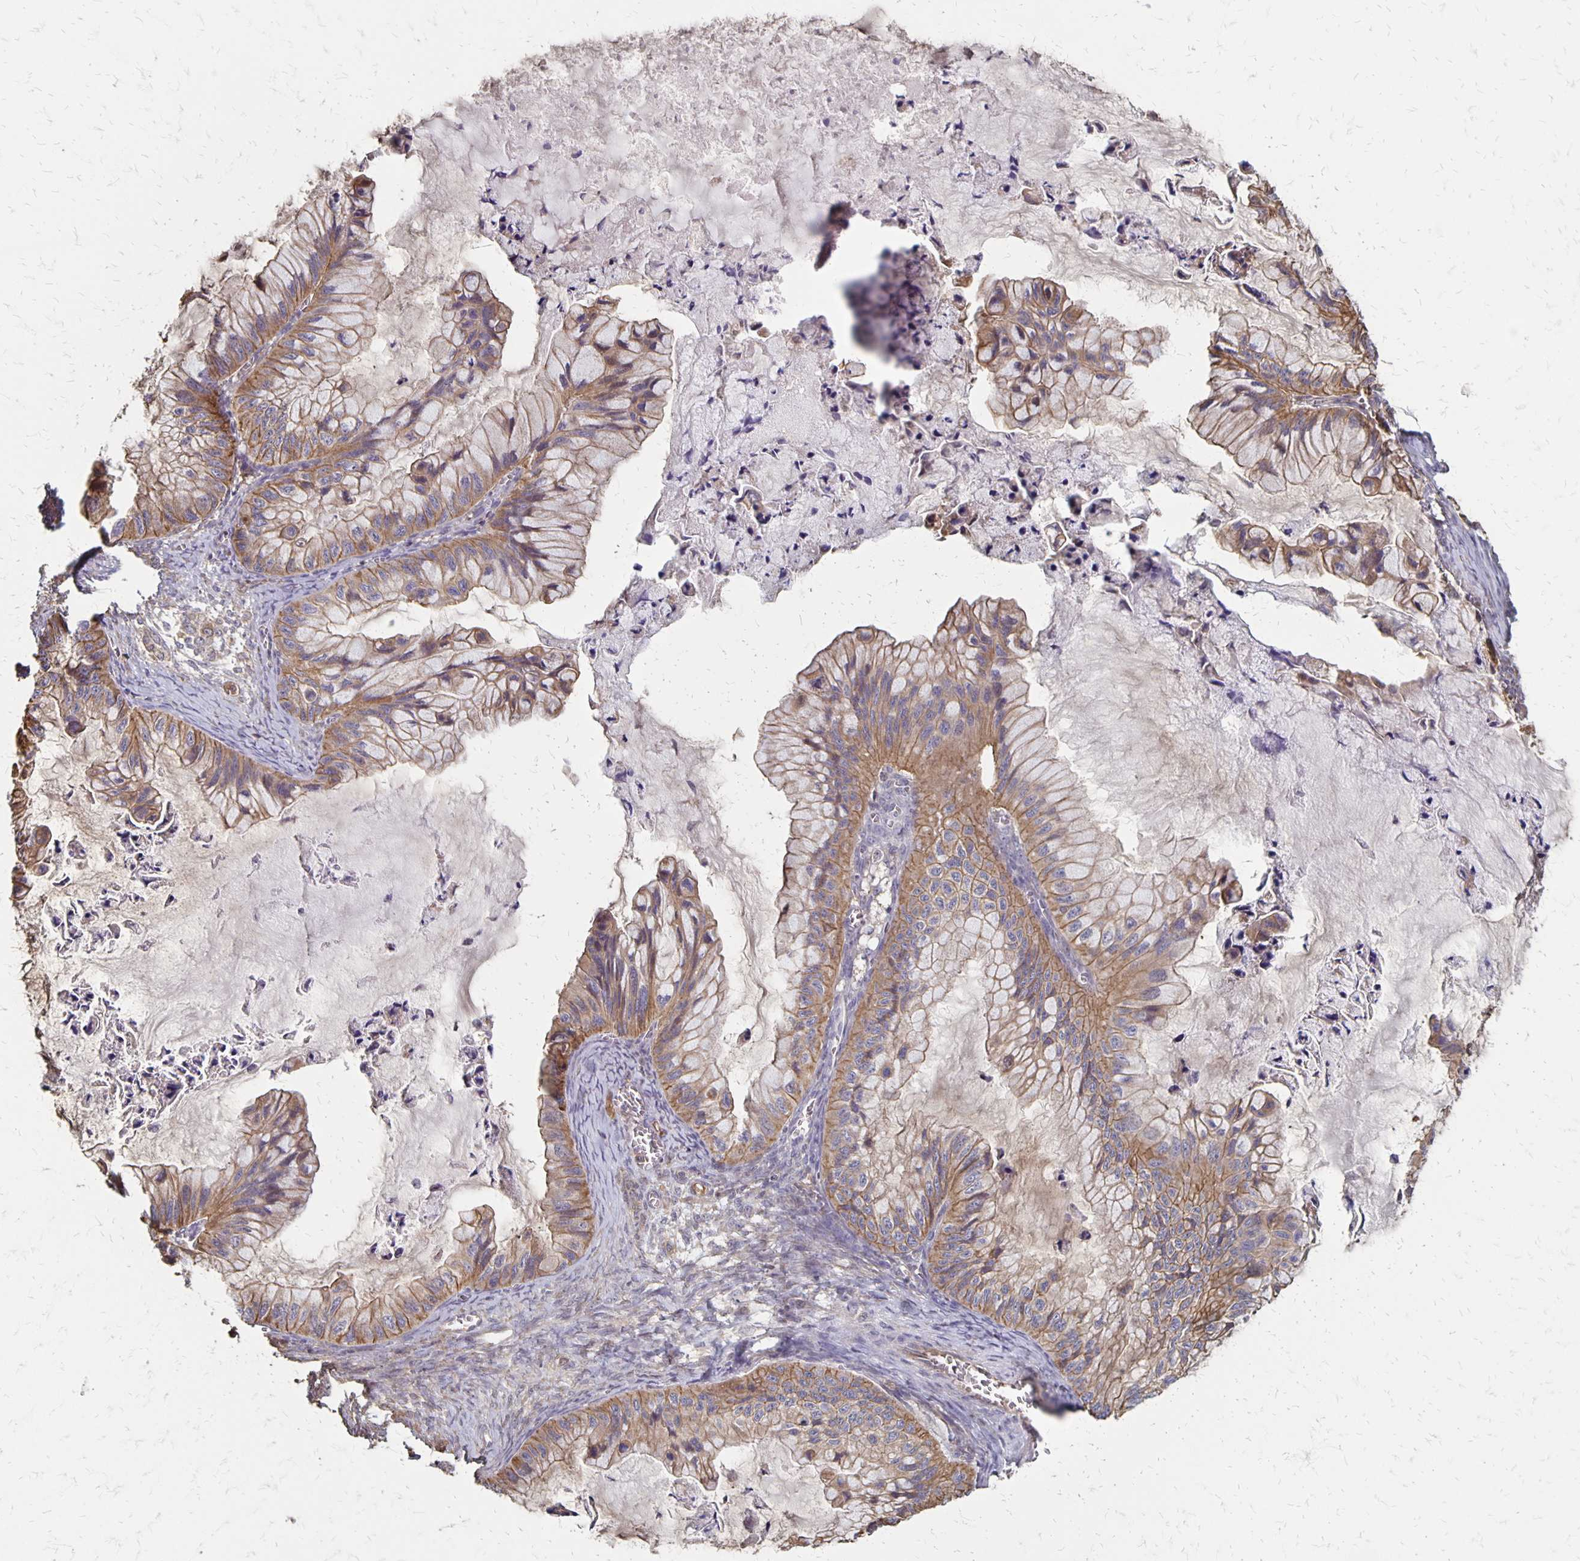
{"staining": {"intensity": "moderate", "quantity": ">75%", "location": "cytoplasmic/membranous"}, "tissue": "ovarian cancer", "cell_type": "Tumor cells", "image_type": "cancer", "snomed": [{"axis": "morphology", "description": "Cystadenocarcinoma, mucinous, NOS"}, {"axis": "topography", "description": "Ovary"}], "caption": "Protein expression analysis of human ovarian mucinous cystadenocarcinoma reveals moderate cytoplasmic/membranous expression in about >75% of tumor cells.", "gene": "PROM2", "patient": {"sex": "female", "age": 72}}